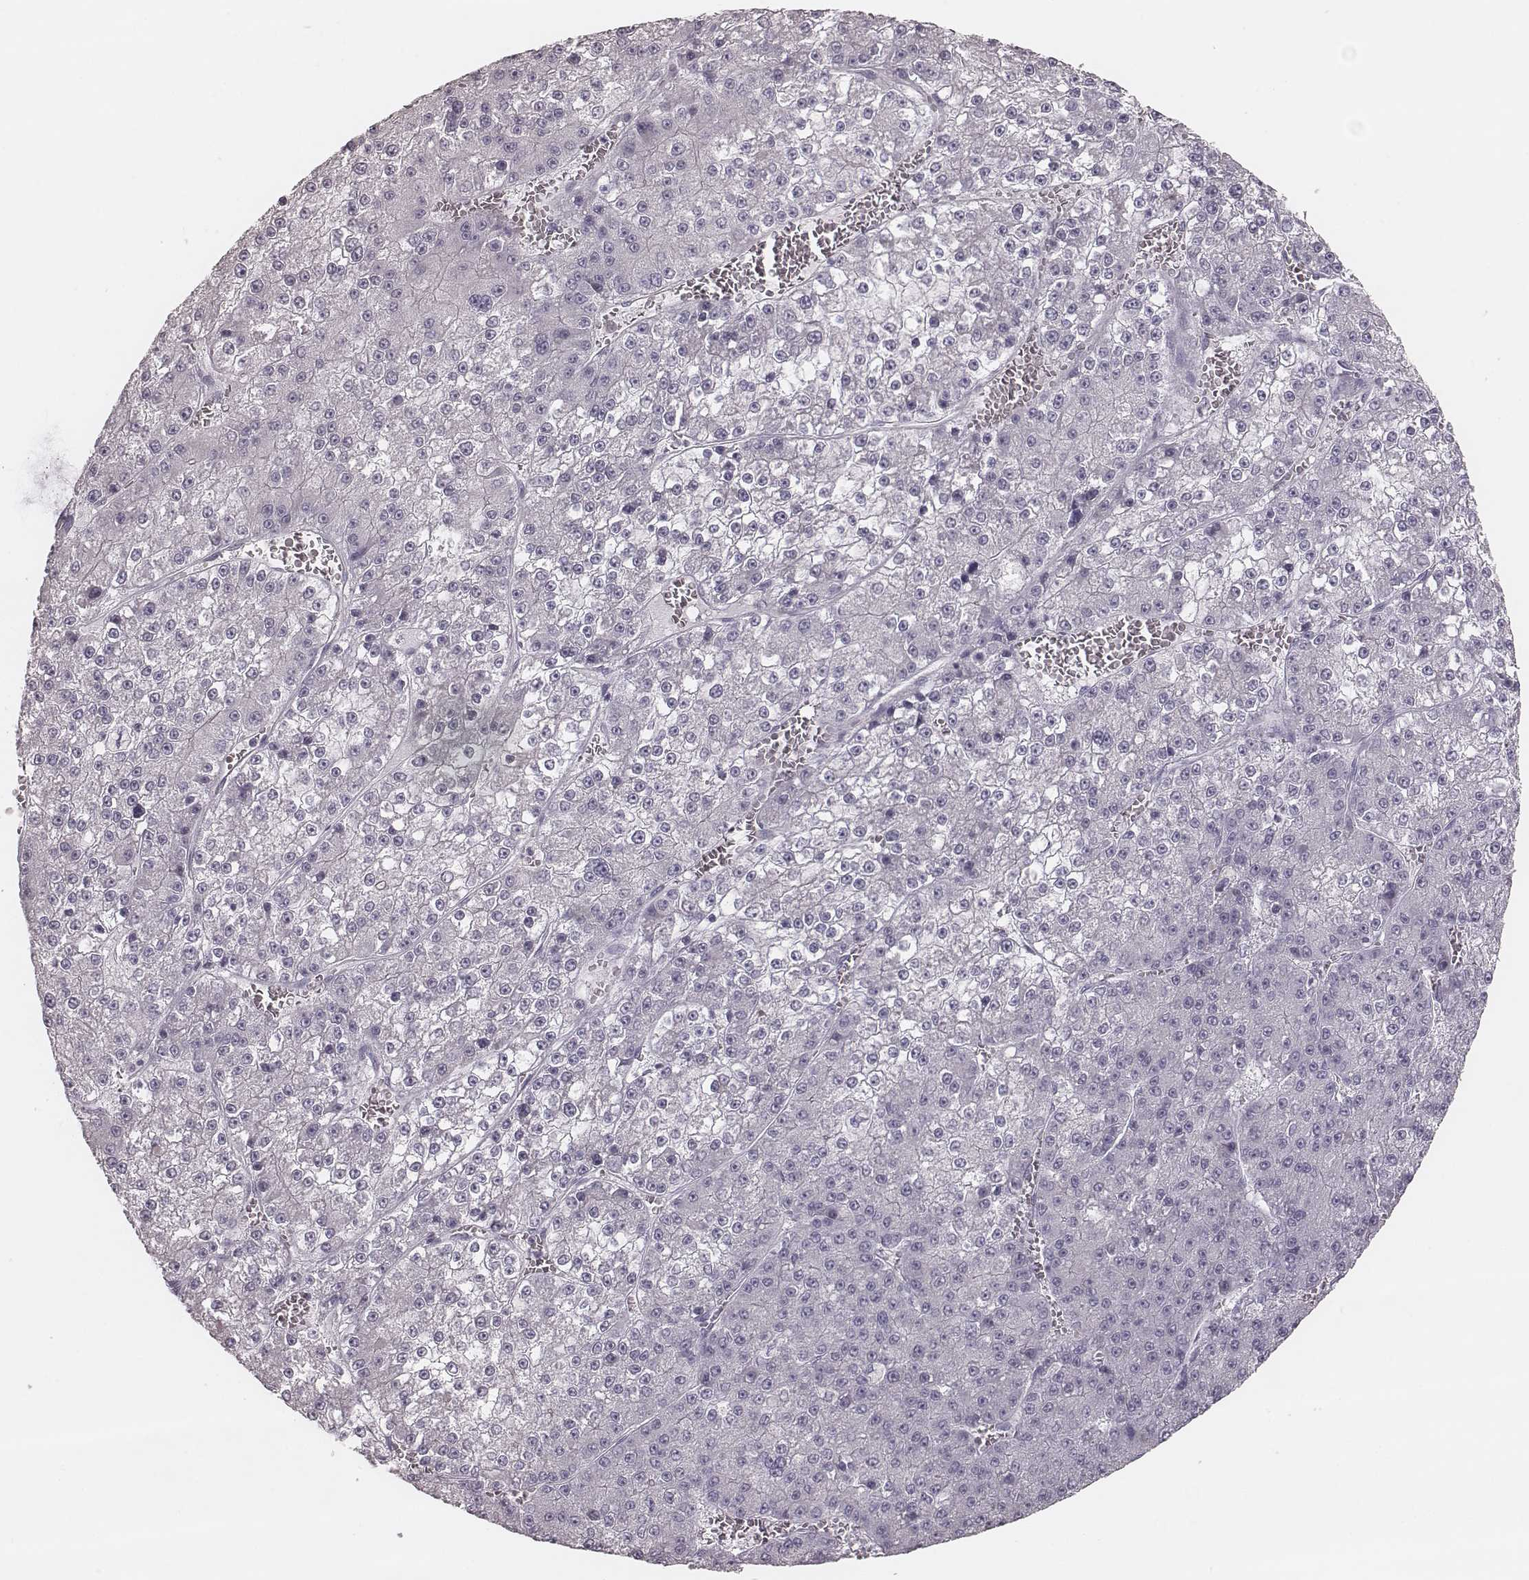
{"staining": {"intensity": "negative", "quantity": "none", "location": "none"}, "tissue": "liver cancer", "cell_type": "Tumor cells", "image_type": "cancer", "snomed": [{"axis": "morphology", "description": "Carcinoma, Hepatocellular, NOS"}, {"axis": "topography", "description": "Liver"}], "caption": "The micrograph reveals no staining of tumor cells in liver cancer (hepatocellular carcinoma).", "gene": "ZP4", "patient": {"sex": "female", "age": 73}}